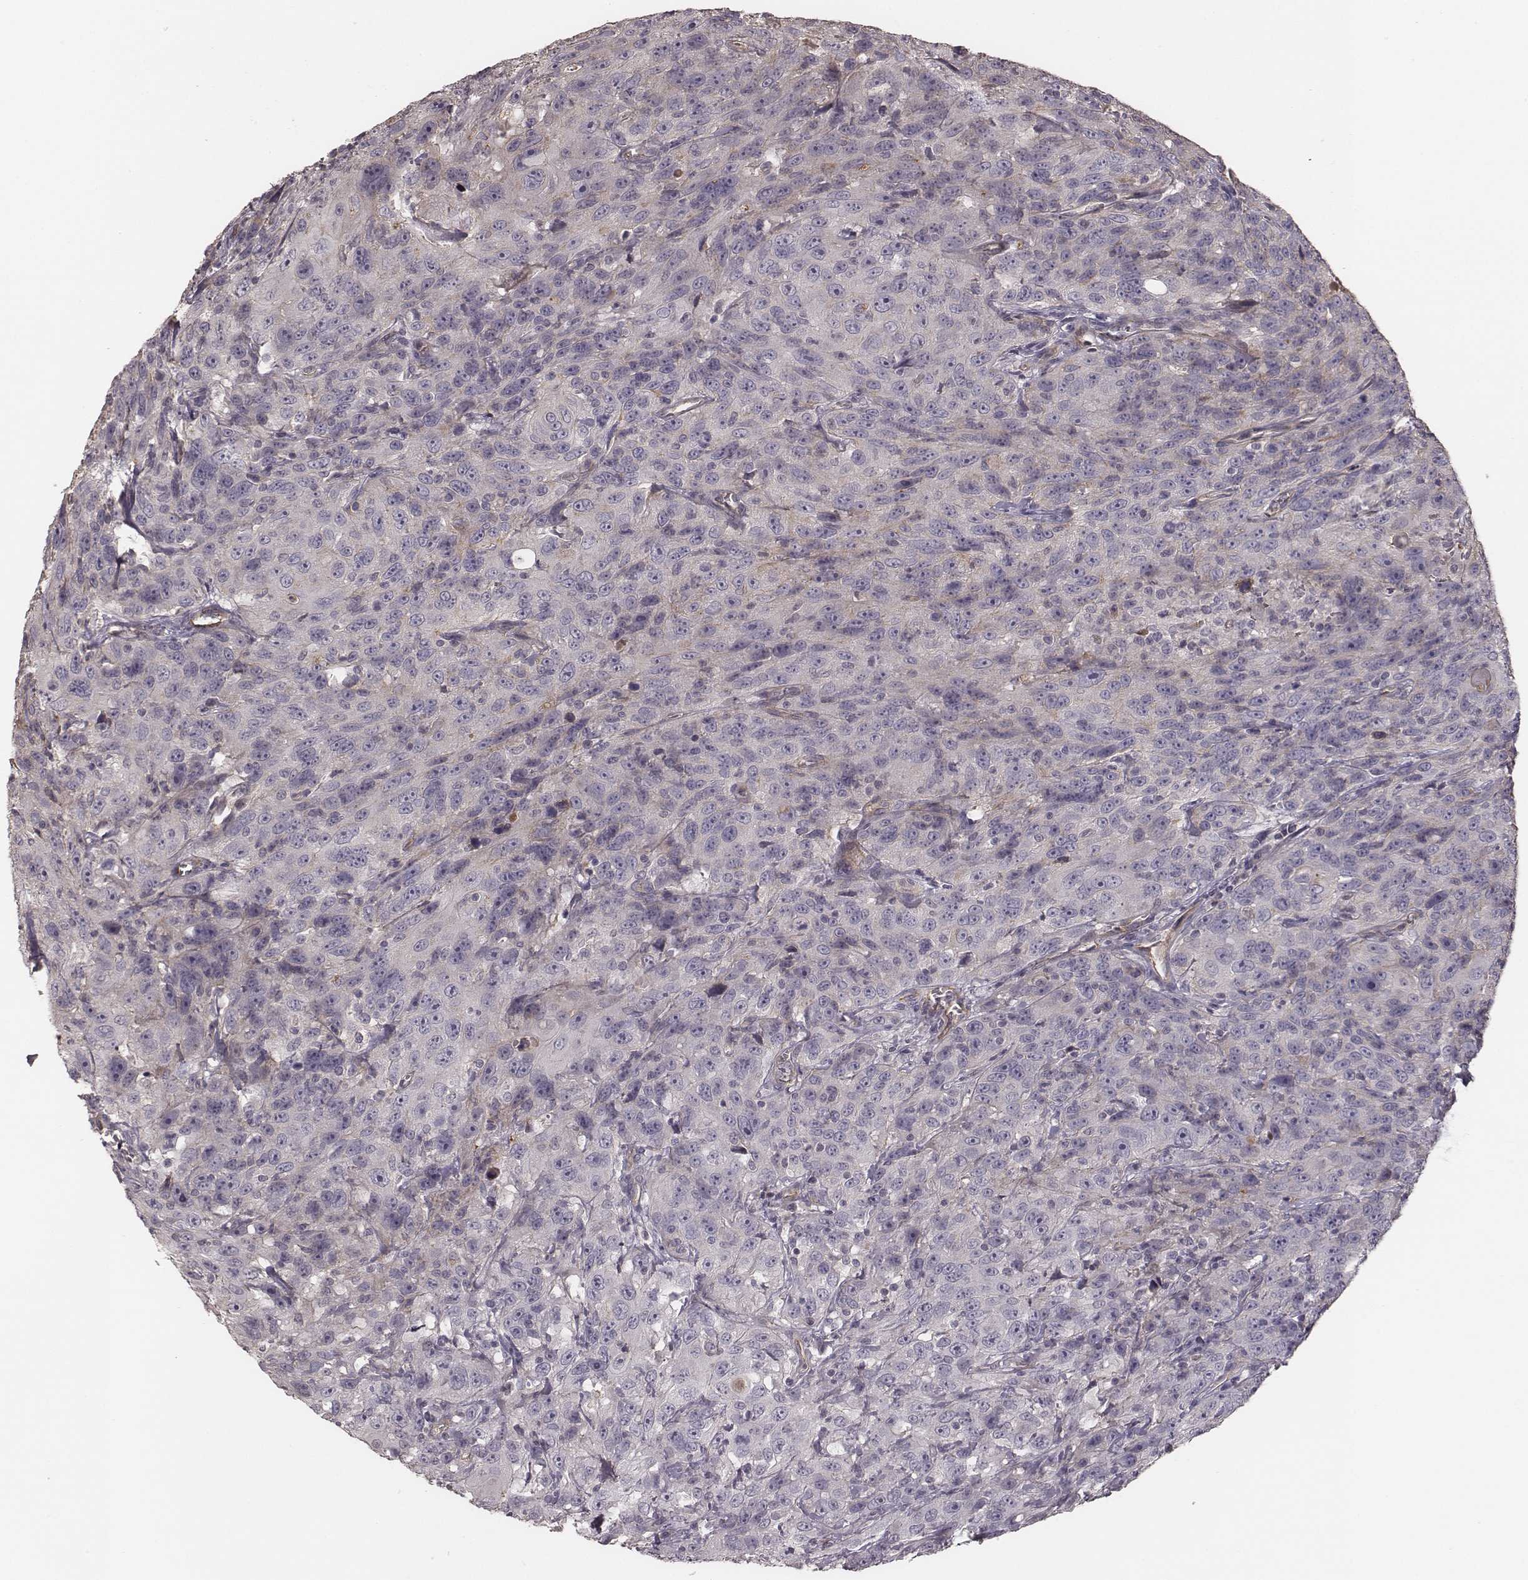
{"staining": {"intensity": "negative", "quantity": "none", "location": "none"}, "tissue": "urothelial cancer", "cell_type": "Tumor cells", "image_type": "cancer", "snomed": [{"axis": "morphology", "description": "Urothelial carcinoma, NOS"}, {"axis": "morphology", "description": "Urothelial carcinoma, High grade"}, {"axis": "topography", "description": "Urinary bladder"}], "caption": "Tumor cells show no significant staining in urothelial carcinoma (high-grade). (DAB immunohistochemistry with hematoxylin counter stain).", "gene": "OTOGL", "patient": {"sex": "female", "age": 73}}